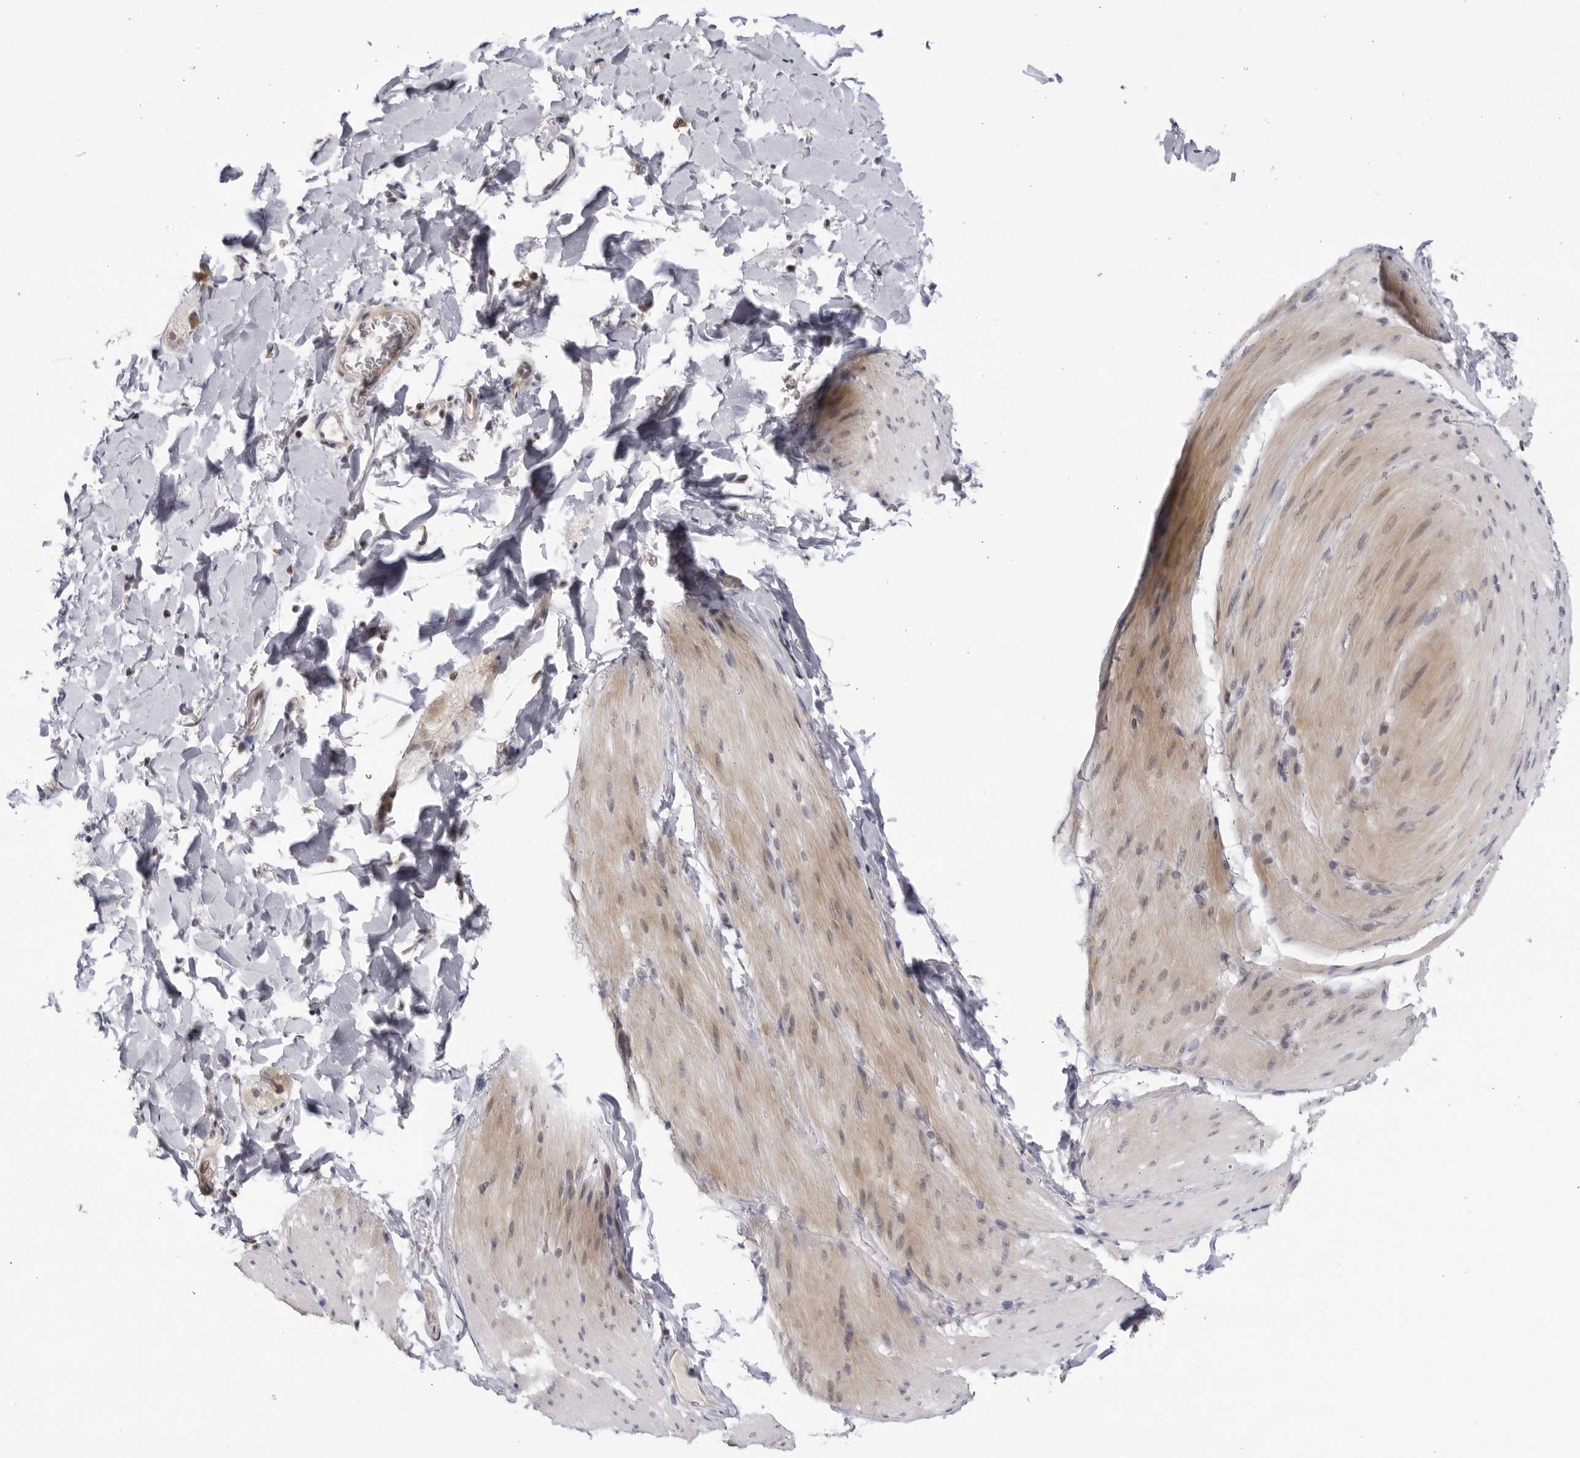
{"staining": {"intensity": "moderate", "quantity": "<25%", "location": "cytoplasmic/membranous"}, "tissue": "smooth muscle", "cell_type": "Smooth muscle cells", "image_type": "normal", "snomed": [{"axis": "morphology", "description": "Normal tissue, NOS"}, {"axis": "topography", "description": "Smooth muscle"}, {"axis": "topography", "description": "Small intestine"}], "caption": "About <25% of smooth muscle cells in benign smooth muscle display moderate cytoplasmic/membranous protein staining as visualized by brown immunohistochemical staining.", "gene": "CNBD1", "patient": {"sex": "female", "age": 84}}